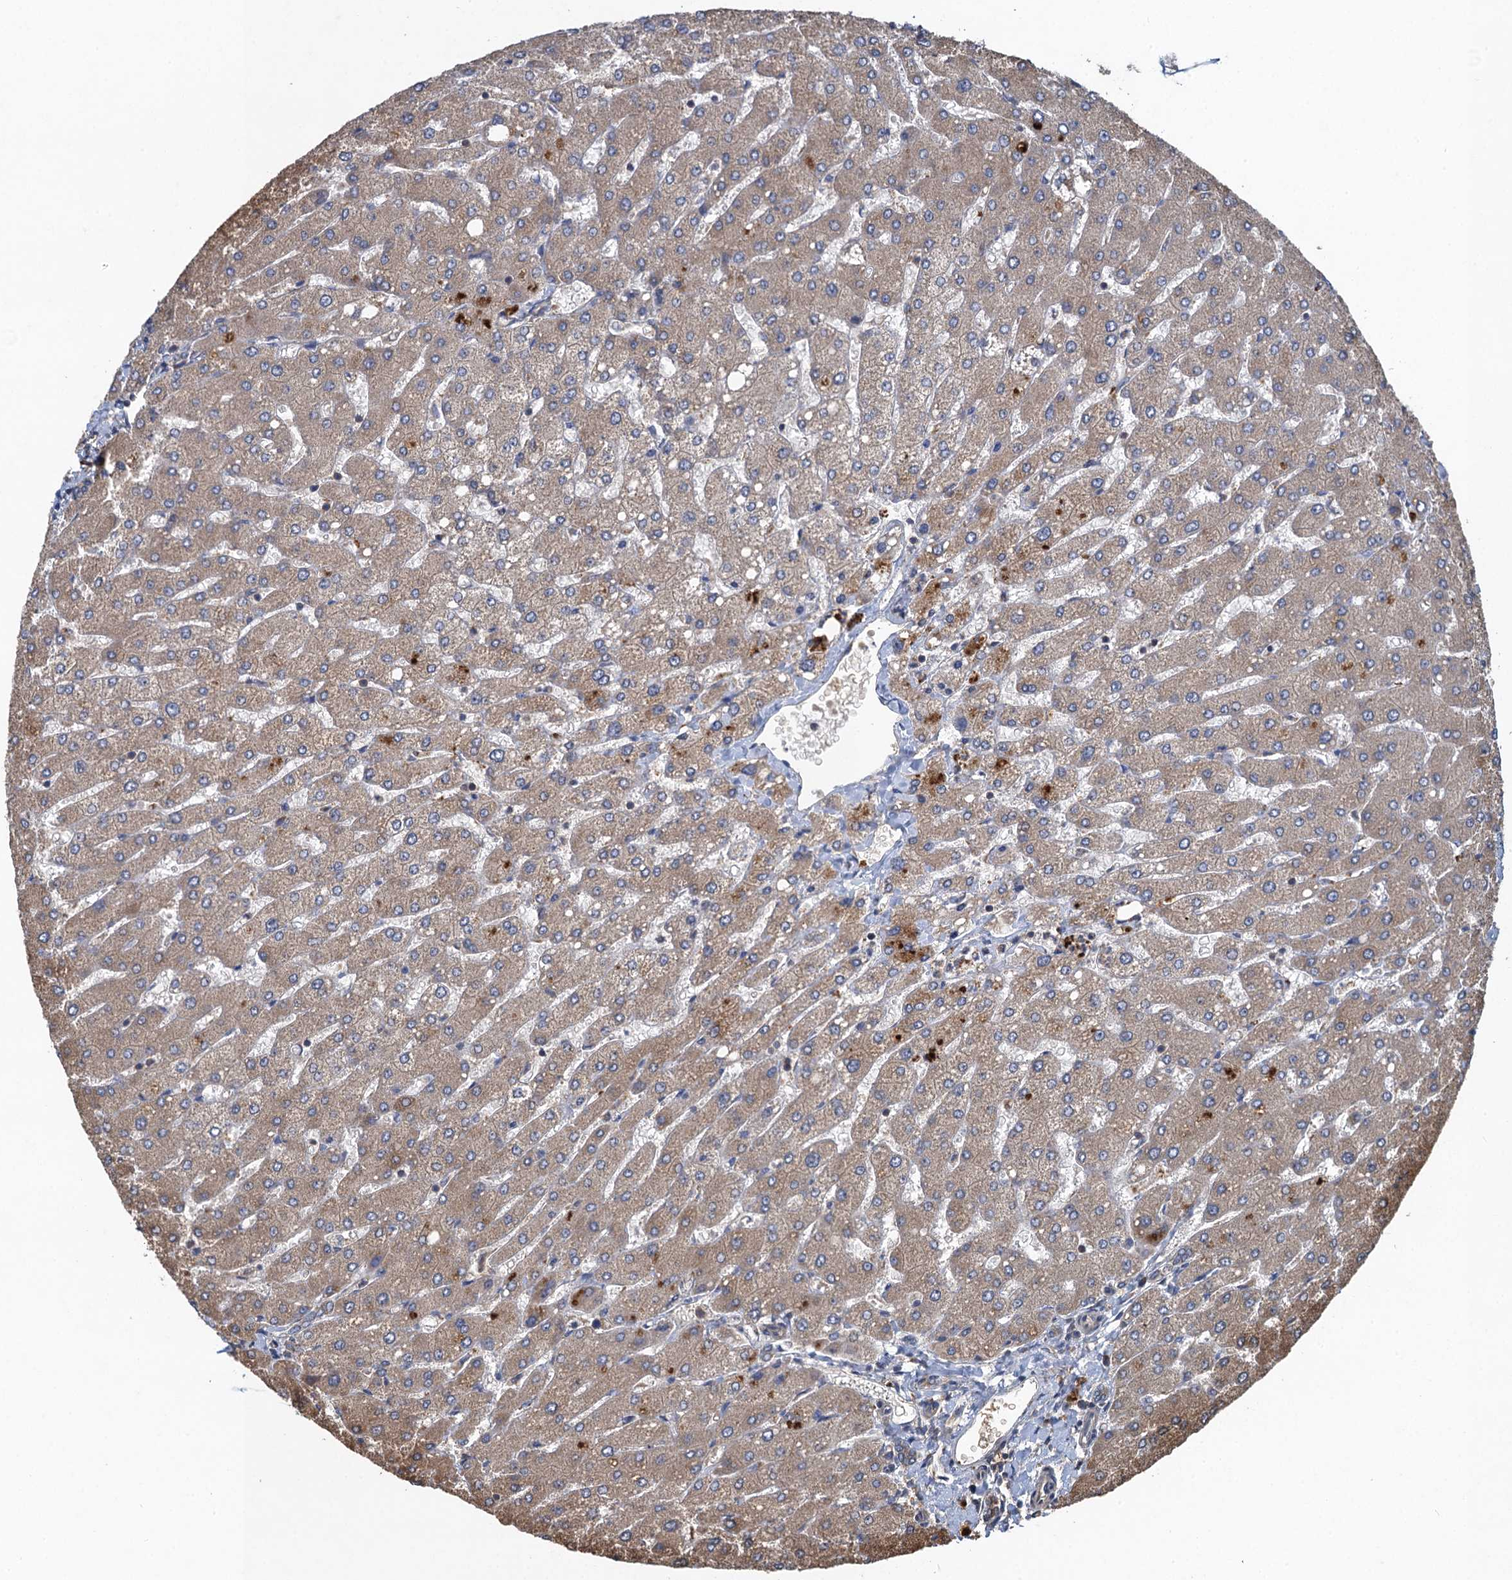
{"staining": {"intensity": "negative", "quantity": "none", "location": "none"}, "tissue": "liver", "cell_type": "Cholangiocytes", "image_type": "normal", "snomed": [{"axis": "morphology", "description": "Normal tissue, NOS"}, {"axis": "topography", "description": "Liver"}], "caption": "The photomicrograph exhibits no significant positivity in cholangiocytes of liver.", "gene": "SNAP29", "patient": {"sex": "male", "age": 55}}